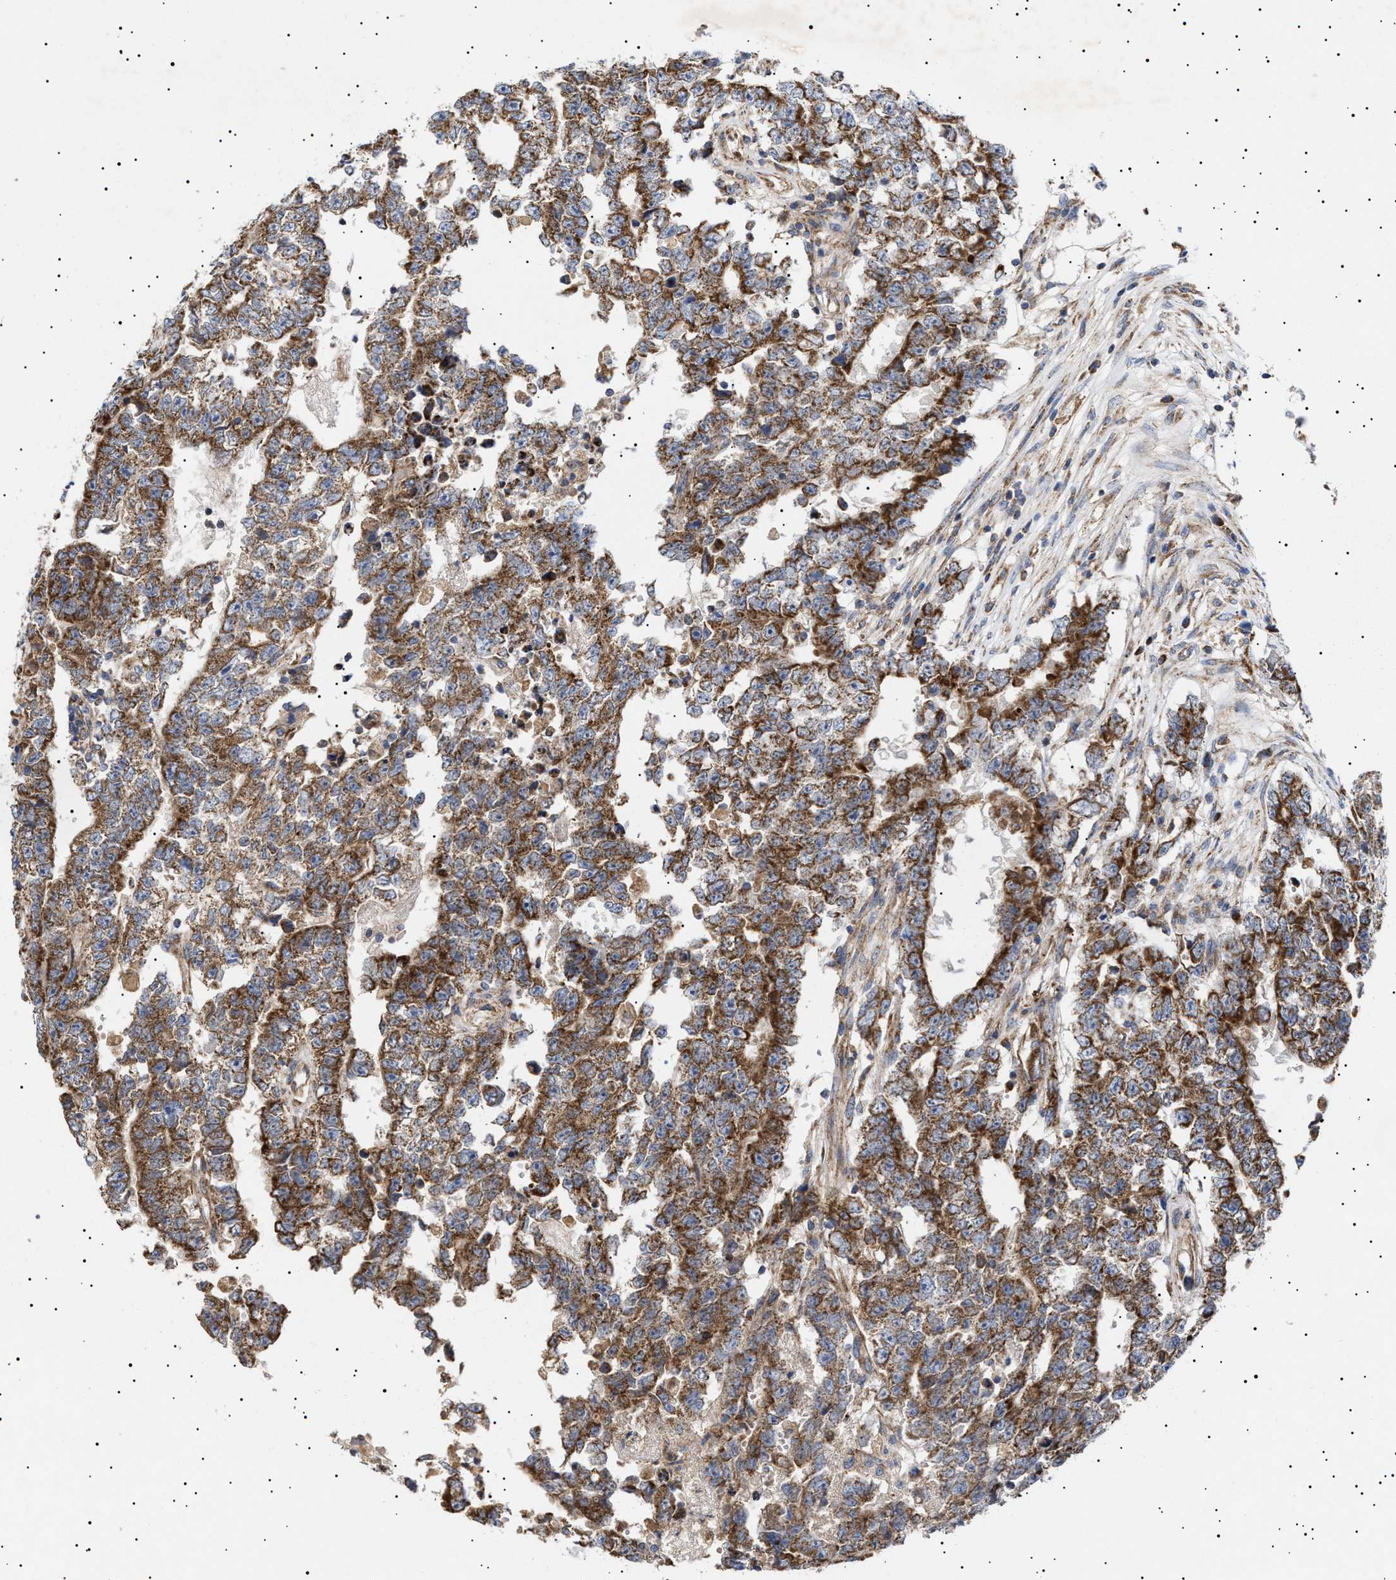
{"staining": {"intensity": "moderate", "quantity": ">75%", "location": "cytoplasmic/membranous"}, "tissue": "testis cancer", "cell_type": "Tumor cells", "image_type": "cancer", "snomed": [{"axis": "morphology", "description": "Carcinoma, Embryonal, NOS"}, {"axis": "topography", "description": "Testis"}], "caption": "Testis cancer (embryonal carcinoma) stained with immunohistochemistry (IHC) shows moderate cytoplasmic/membranous positivity in approximately >75% of tumor cells.", "gene": "MRPL10", "patient": {"sex": "male", "age": 25}}